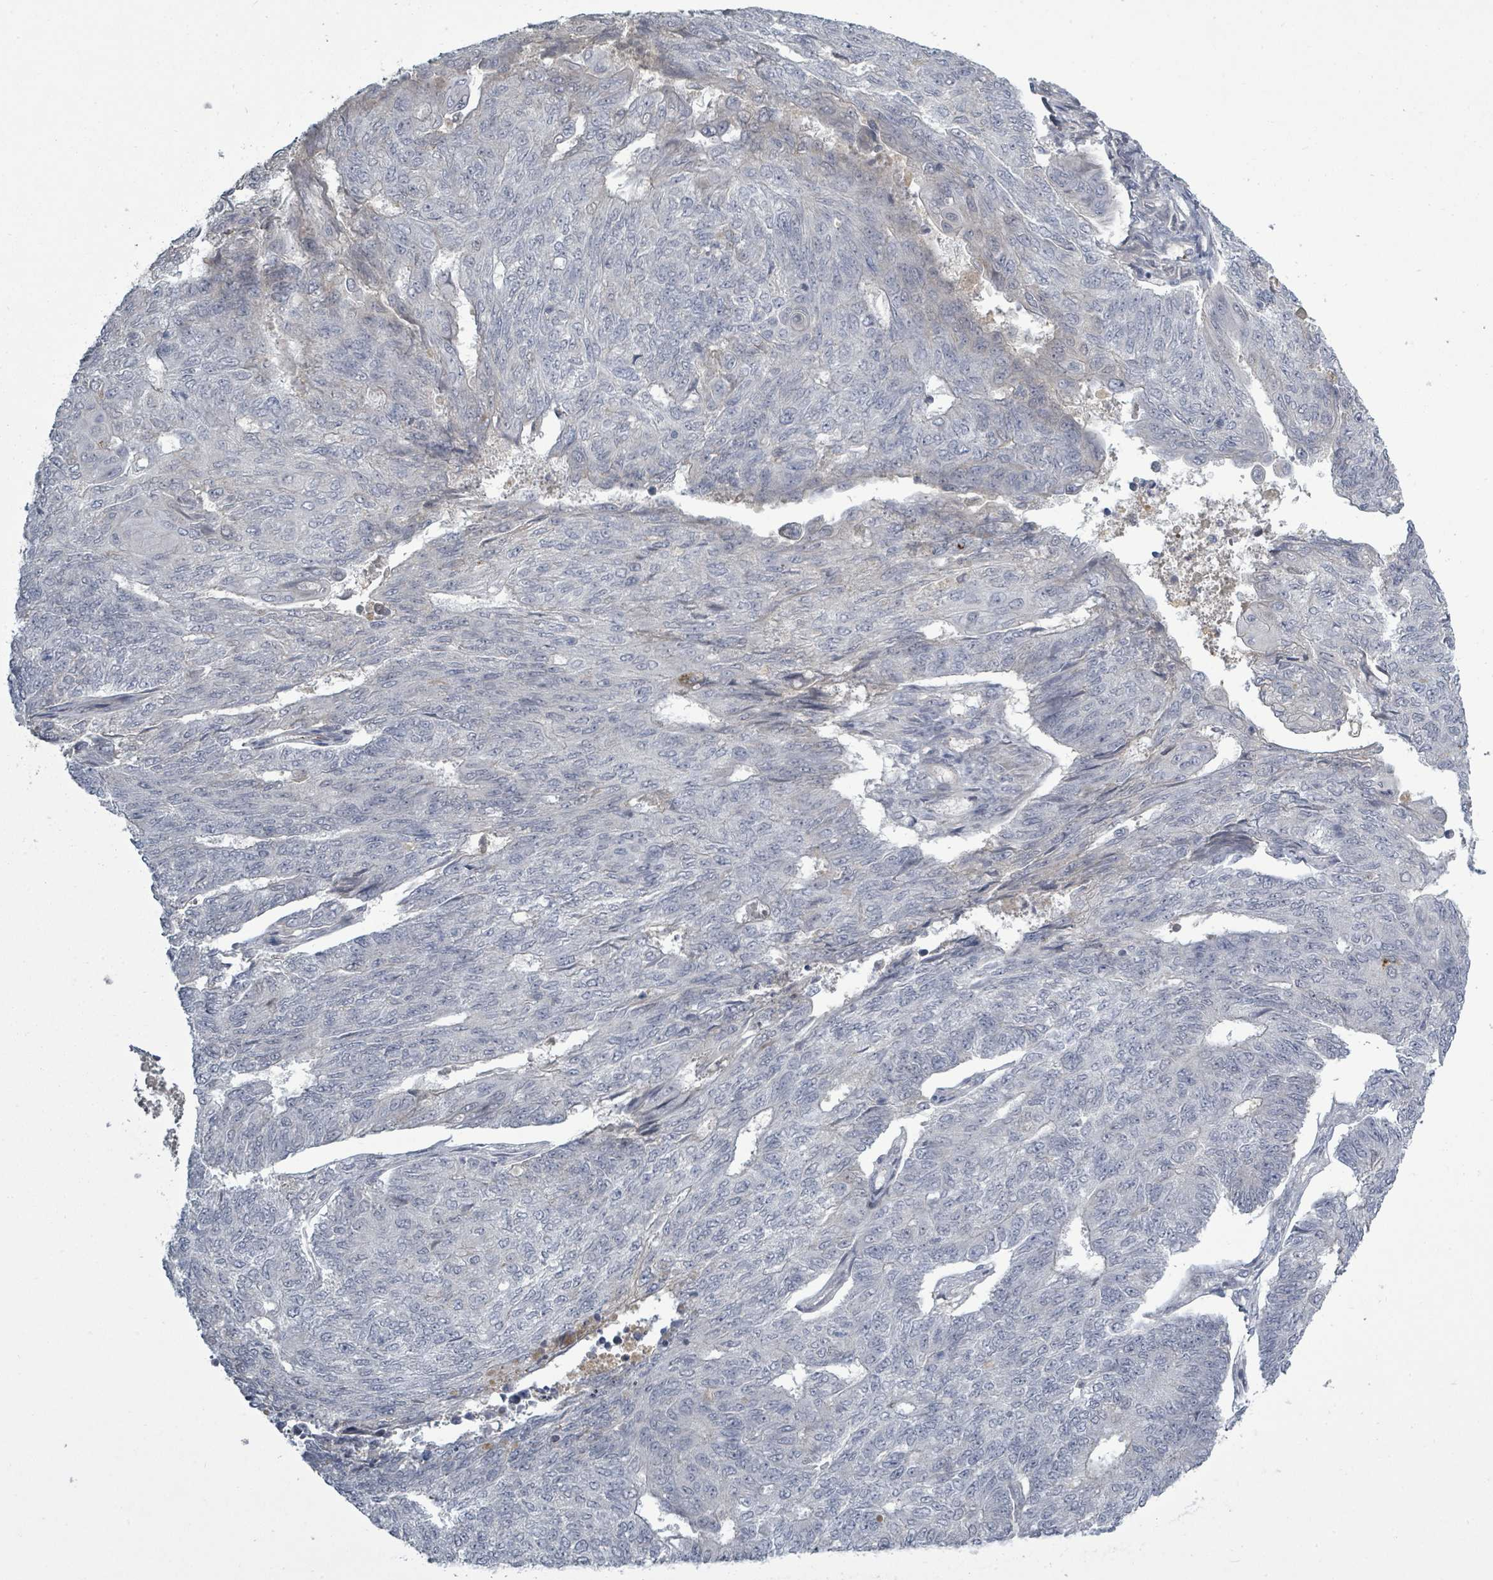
{"staining": {"intensity": "negative", "quantity": "none", "location": "none"}, "tissue": "endometrial cancer", "cell_type": "Tumor cells", "image_type": "cancer", "snomed": [{"axis": "morphology", "description": "Adenocarcinoma, NOS"}, {"axis": "topography", "description": "Endometrium"}], "caption": "Tumor cells show no significant protein expression in endometrial cancer (adenocarcinoma). Brightfield microscopy of immunohistochemistry (IHC) stained with DAB (3,3'-diaminobenzidine) (brown) and hematoxylin (blue), captured at high magnification.", "gene": "LEFTY2", "patient": {"sex": "female", "age": 32}}